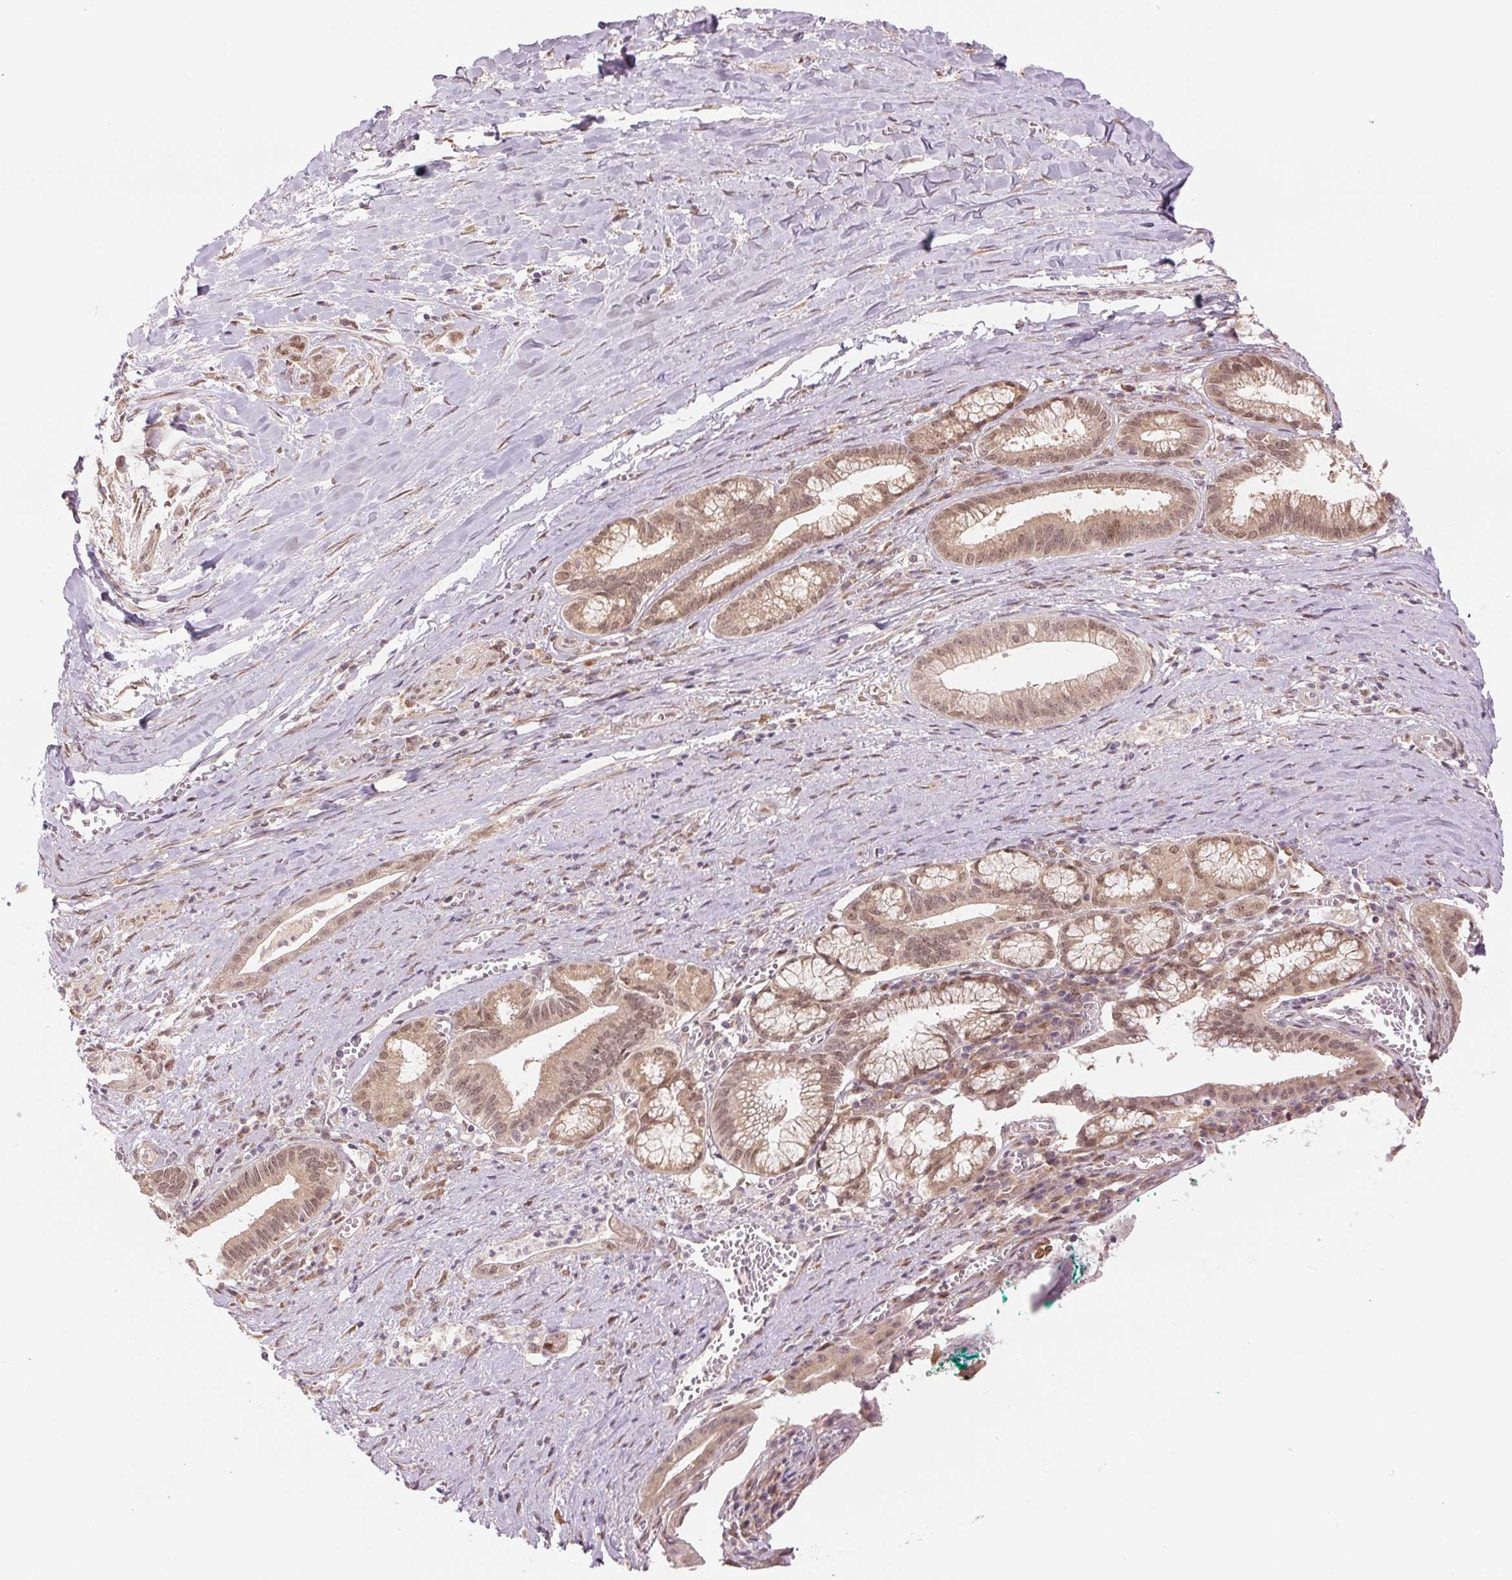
{"staining": {"intensity": "moderate", "quantity": ">75%", "location": "cytoplasmic/membranous,nuclear"}, "tissue": "pancreatic cancer", "cell_type": "Tumor cells", "image_type": "cancer", "snomed": [{"axis": "morphology", "description": "Normal tissue, NOS"}, {"axis": "morphology", "description": "Adenocarcinoma, NOS"}, {"axis": "topography", "description": "Lymph node"}, {"axis": "topography", "description": "Pancreas"}], "caption": "Immunohistochemistry staining of pancreatic cancer (adenocarcinoma), which reveals medium levels of moderate cytoplasmic/membranous and nuclear expression in about >75% of tumor cells indicating moderate cytoplasmic/membranous and nuclear protein staining. The staining was performed using DAB (brown) for protein detection and nuclei were counterstained in hematoxylin (blue).", "gene": "ERI3", "patient": {"sex": "female", "age": 58}}